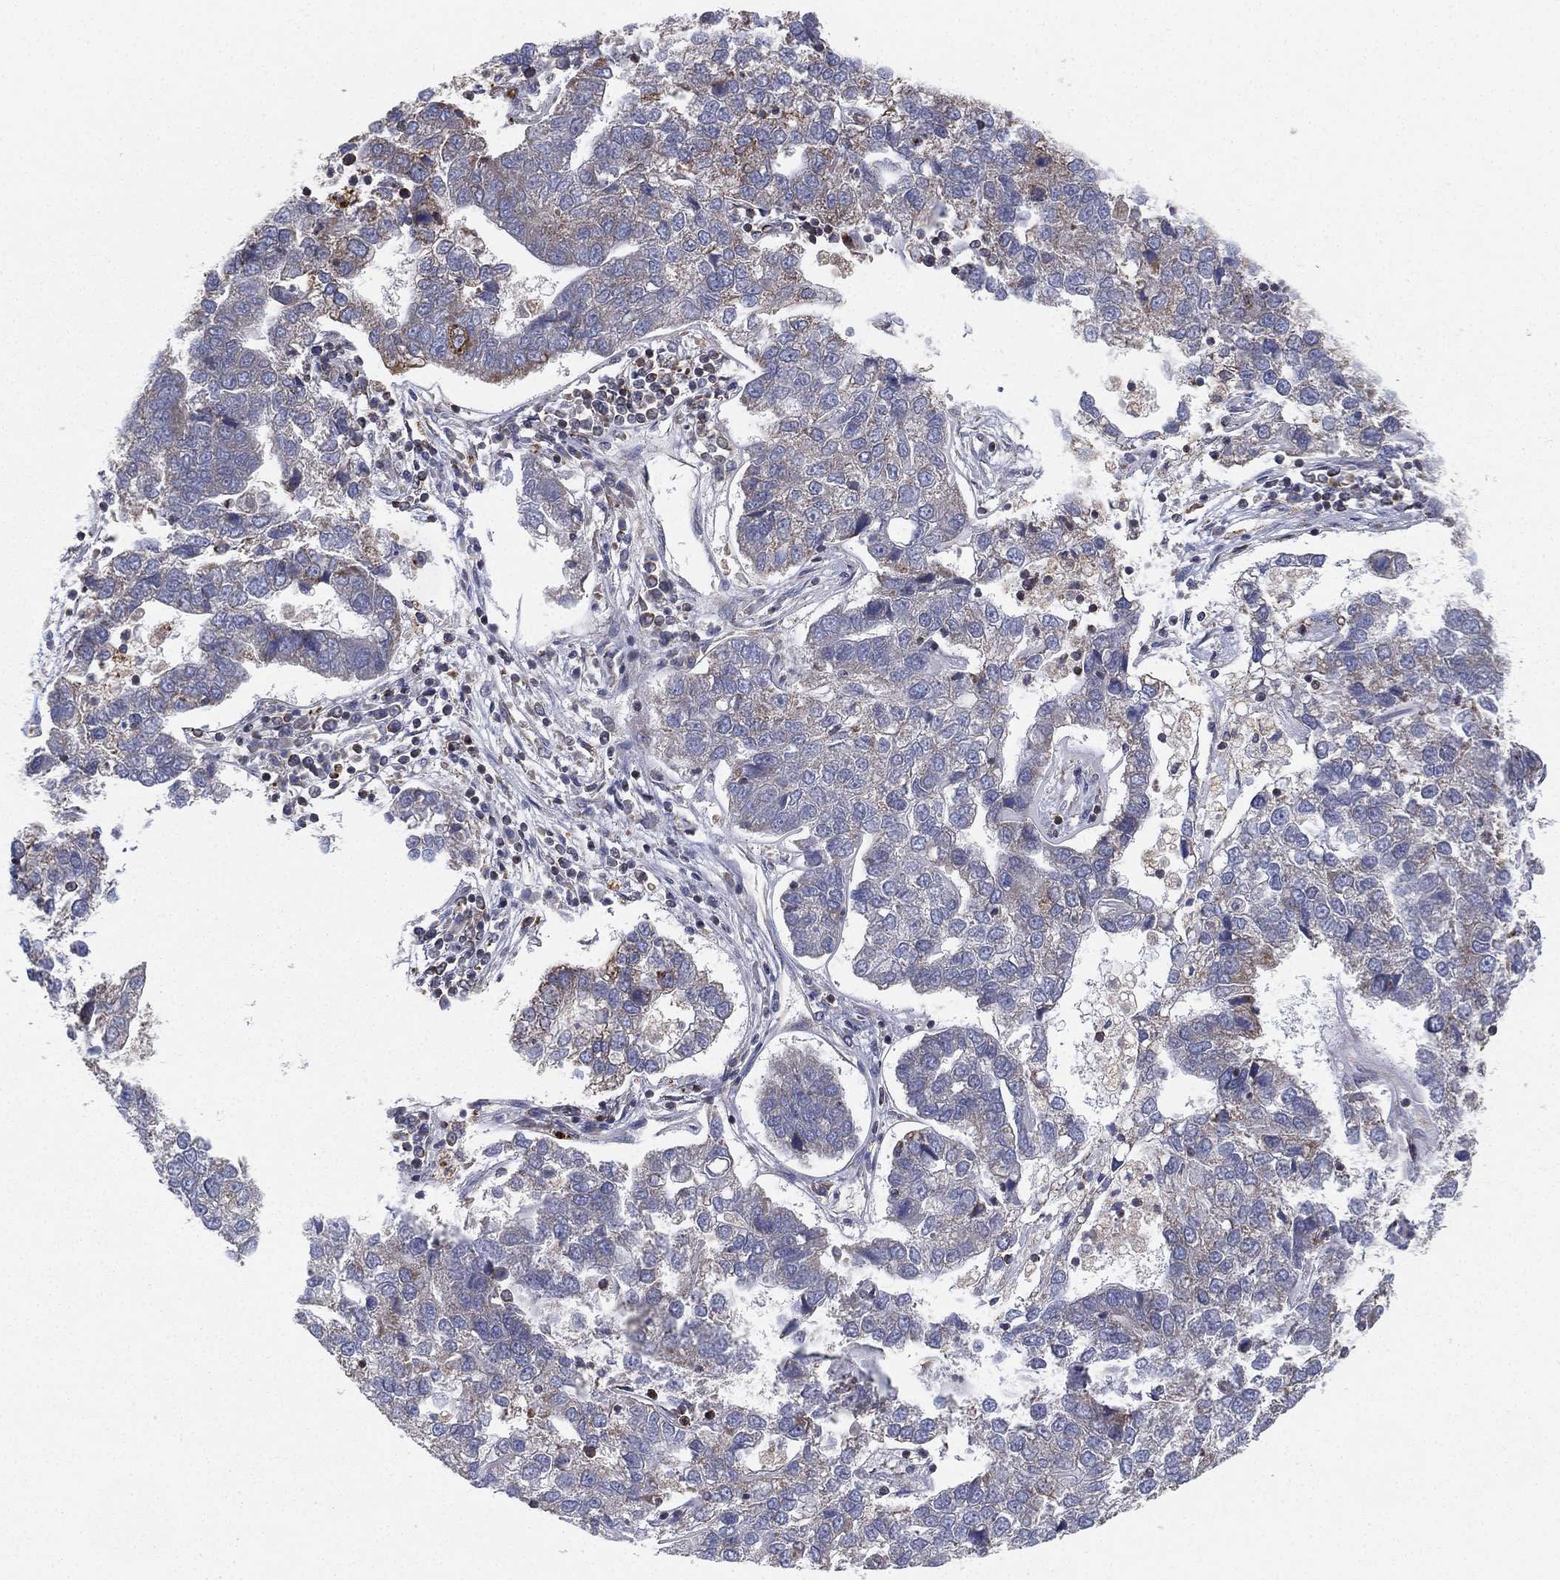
{"staining": {"intensity": "weak", "quantity": "<25%", "location": "cytoplasmic/membranous"}, "tissue": "pancreatic cancer", "cell_type": "Tumor cells", "image_type": "cancer", "snomed": [{"axis": "morphology", "description": "Adenocarcinoma, NOS"}, {"axis": "topography", "description": "Pancreas"}], "caption": "The immunohistochemistry image has no significant positivity in tumor cells of pancreatic cancer (adenocarcinoma) tissue. (Brightfield microscopy of DAB immunohistochemistry at high magnification).", "gene": "CYB5B", "patient": {"sex": "female", "age": 61}}